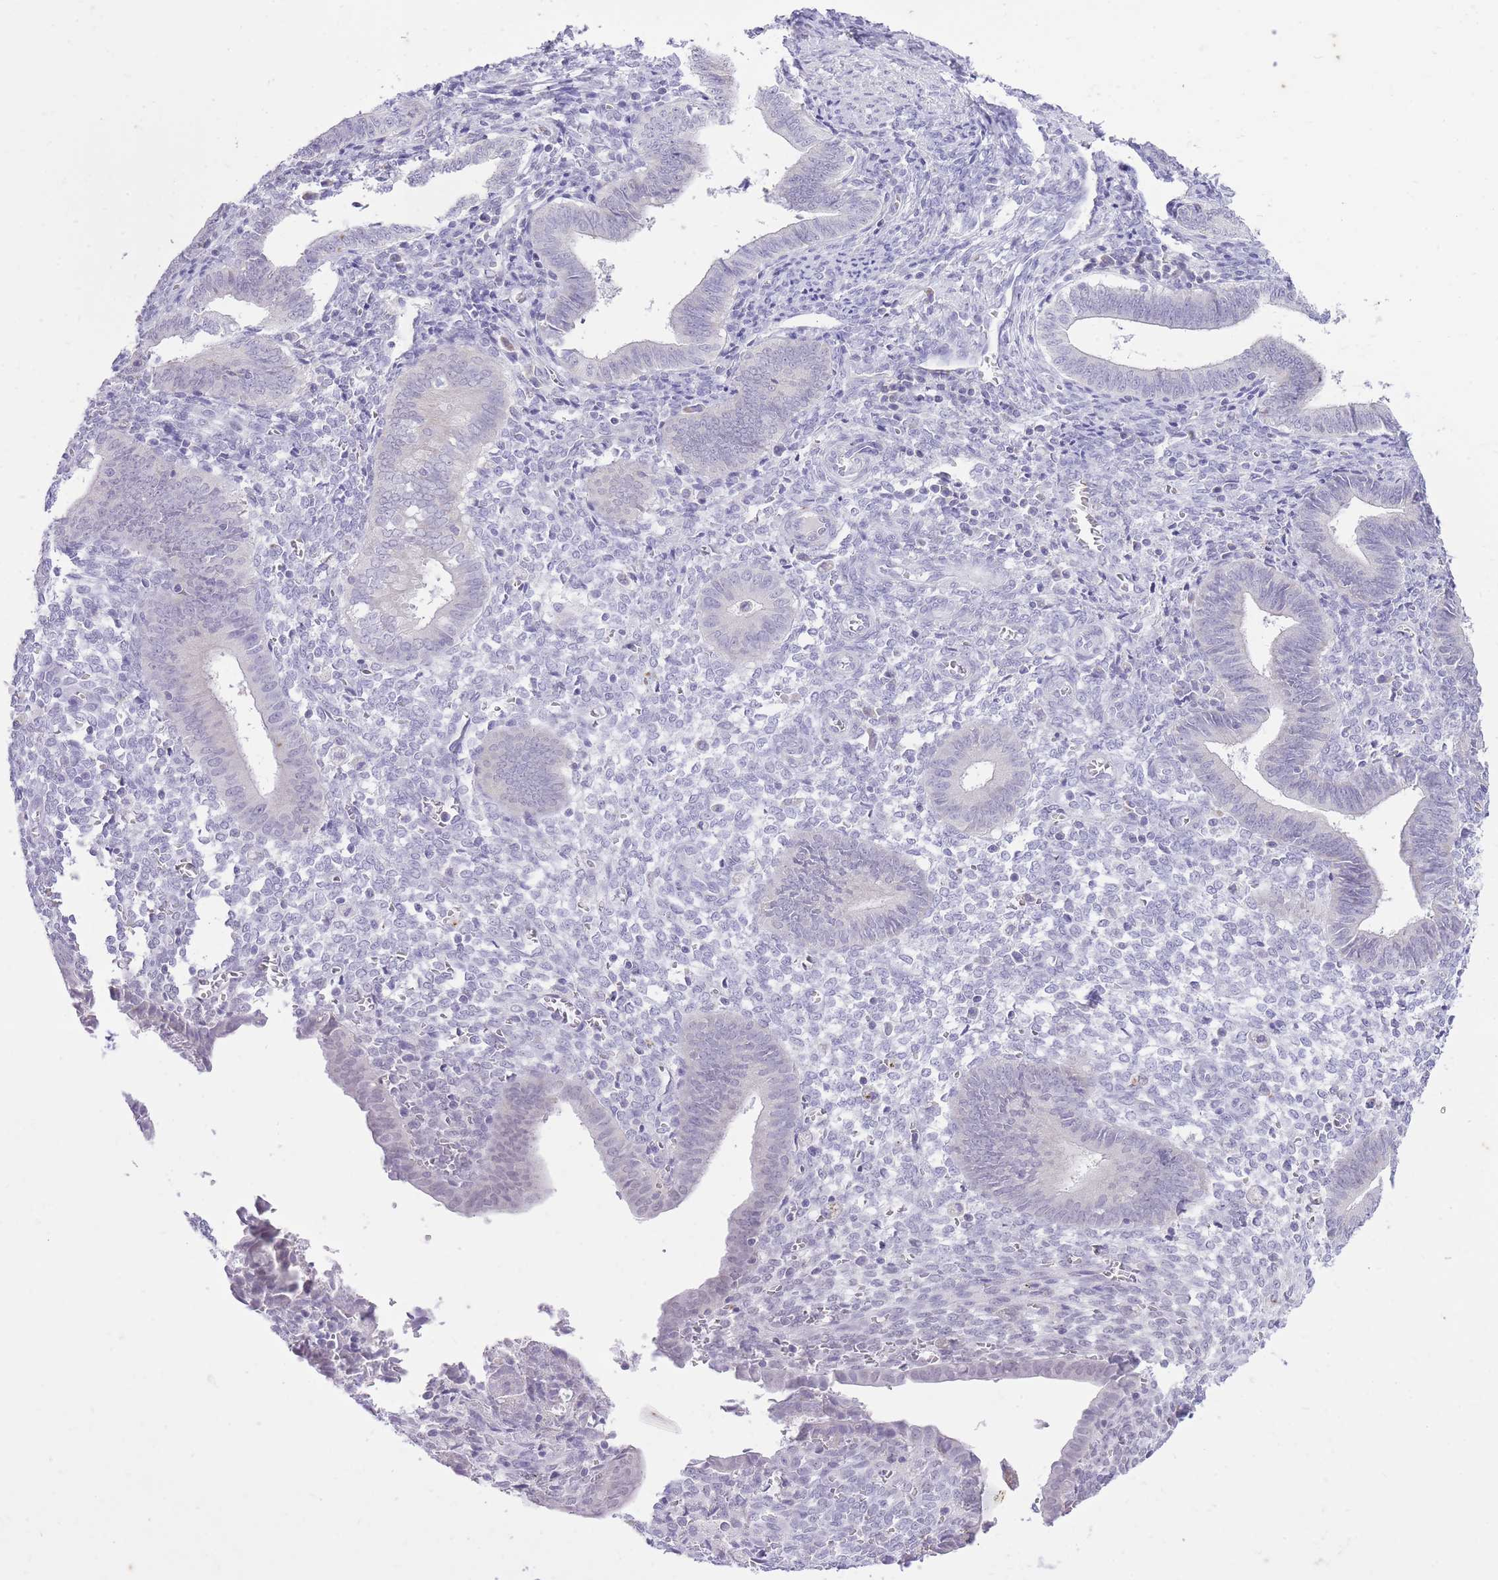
{"staining": {"intensity": "negative", "quantity": "none", "location": "none"}, "tissue": "endometrium", "cell_type": "Cells in endometrial stroma", "image_type": "normal", "snomed": [{"axis": "morphology", "description": "Normal tissue, NOS"}, {"axis": "topography", "description": "Other"}, {"axis": "topography", "description": "Endometrium"}], "caption": "This is an immunohistochemistry image of unremarkable endometrium. There is no positivity in cells in endometrial stroma.", "gene": "DENND2D", "patient": {"sex": "female", "age": 44}}